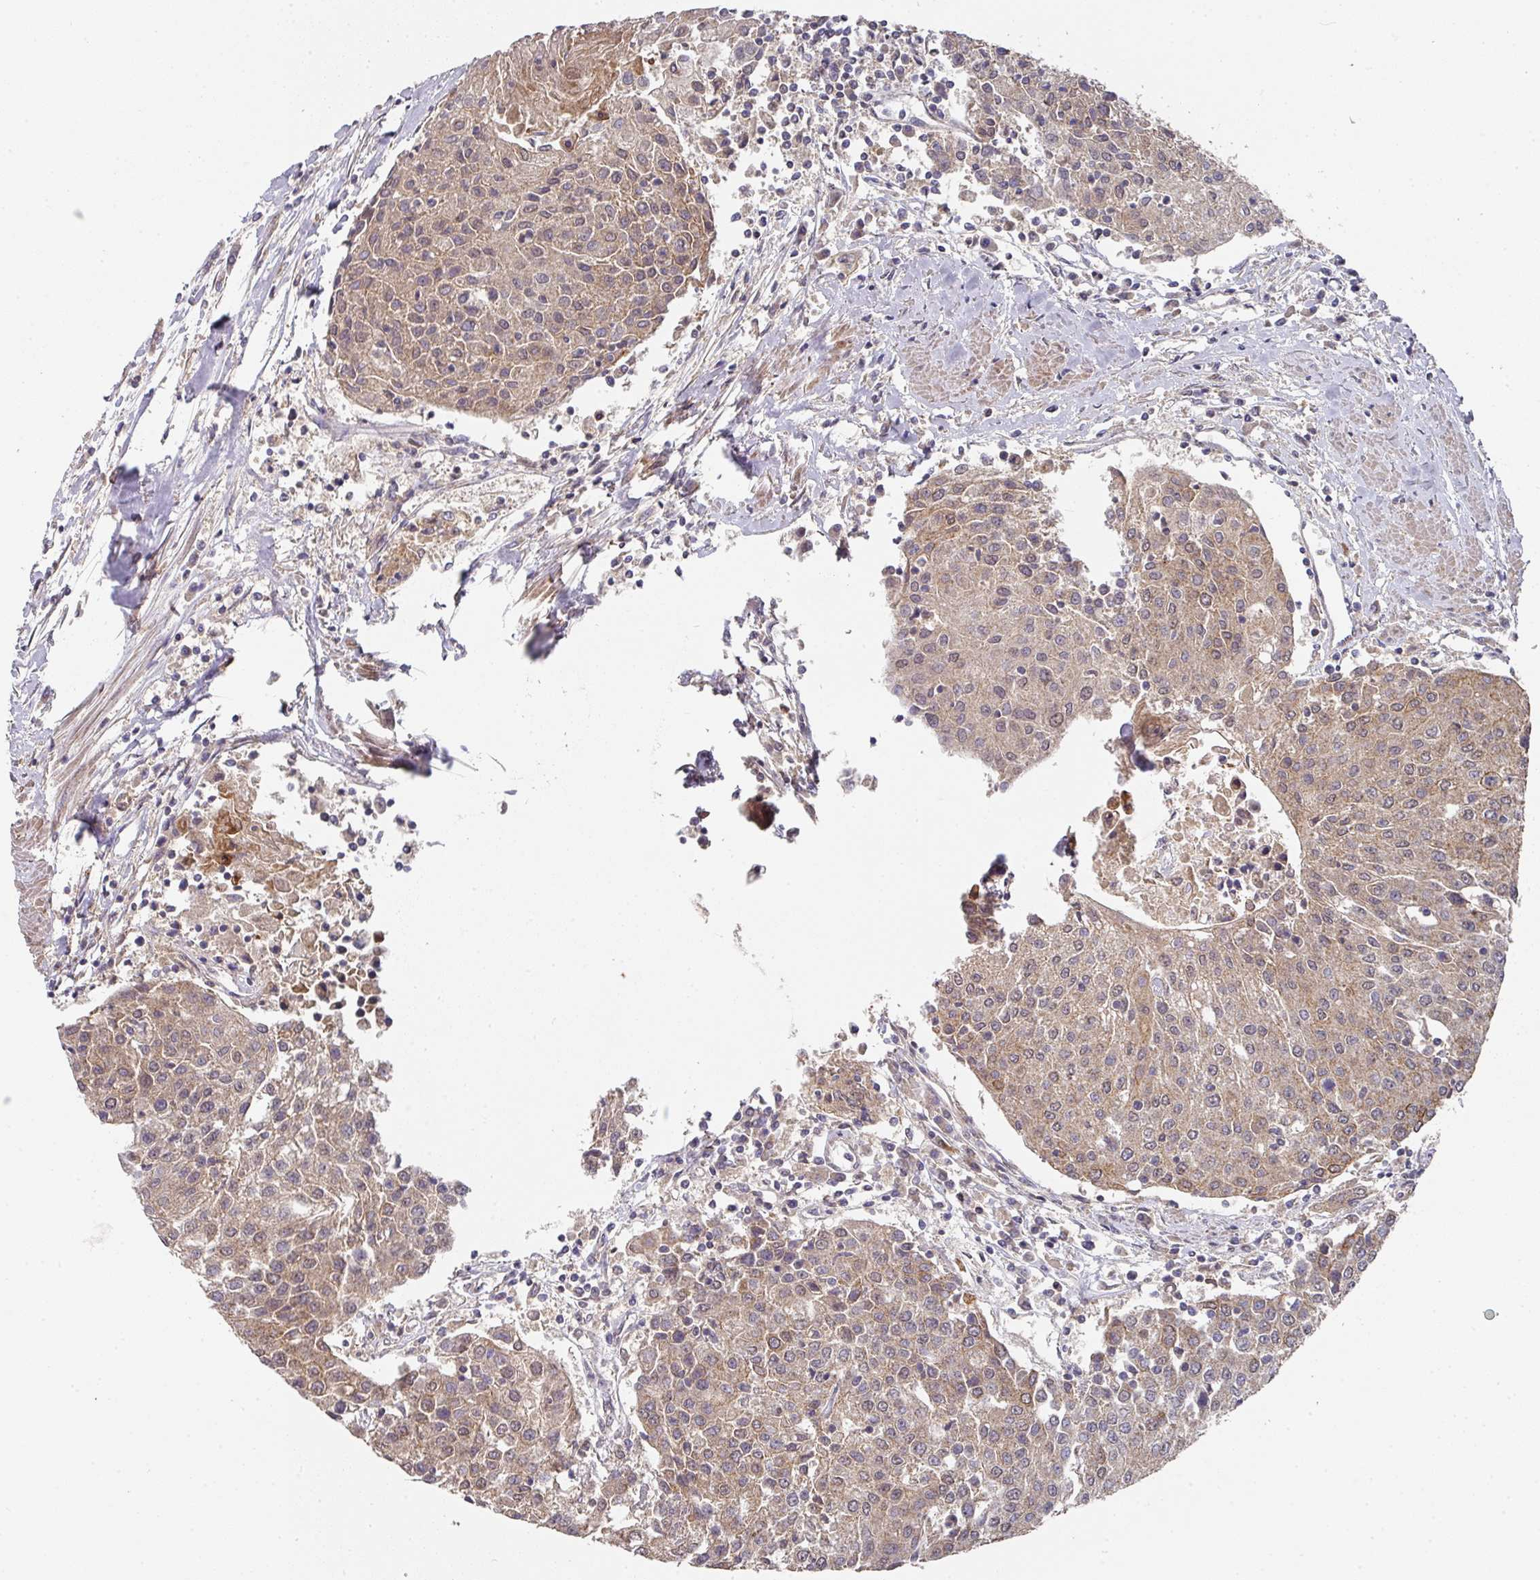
{"staining": {"intensity": "moderate", "quantity": ">75%", "location": "cytoplasmic/membranous"}, "tissue": "urothelial cancer", "cell_type": "Tumor cells", "image_type": "cancer", "snomed": [{"axis": "morphology", "description": "Urothelial carcinoma, High grade"}, {"axis": "topography", "description": "Urinary bladder"}], "caption": "The image demonstrates a brown stain indicating the presence of a protein in the cytoplasmic/membranous of tumor cells in urothelial carcinoma (high-grade).", "gene": "EXTL3", "patient": {"sex": "female", "age": 85}}